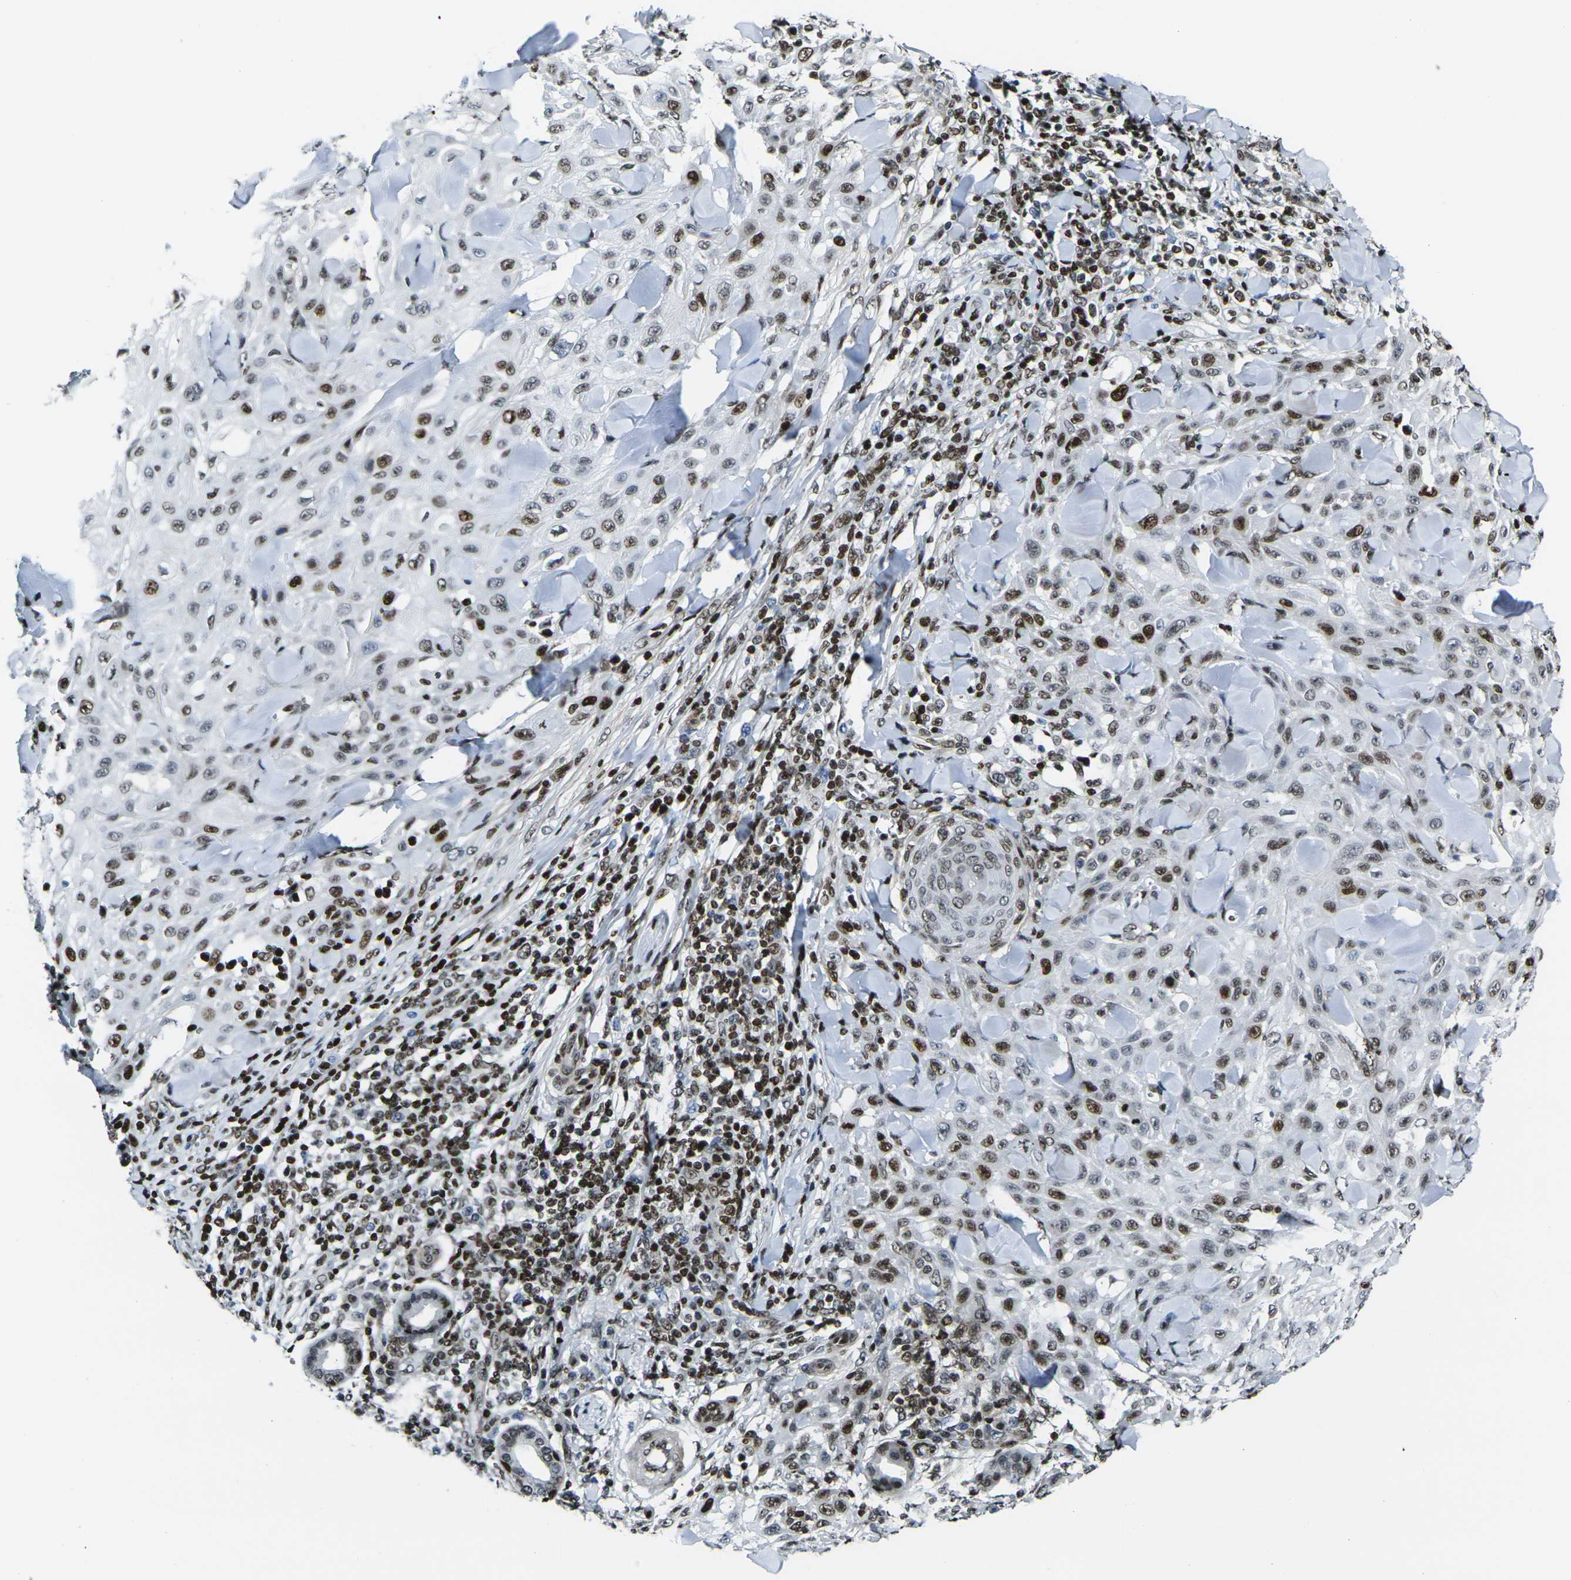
{"staining": {"intensity": "moderate", "quantity": "25%-75%", "location": "nuclear"}, "tissue": "skin cancer", "cell_type": "Tumor cells", "image_type": "cancer", "snomed": [{"axis": "morphology", "description": "Squamous cell carcinoma, NOS"}, {"axis": "topography", "description": "Skin"}], "caption": "This is an image of immunohistochemistry staining of squamous cell carcinoma (skin), which shows moderate expression in the nuclear of tumor cells.", "gene": "H1-10", "patient": {"sex": "male", "age": 24}}